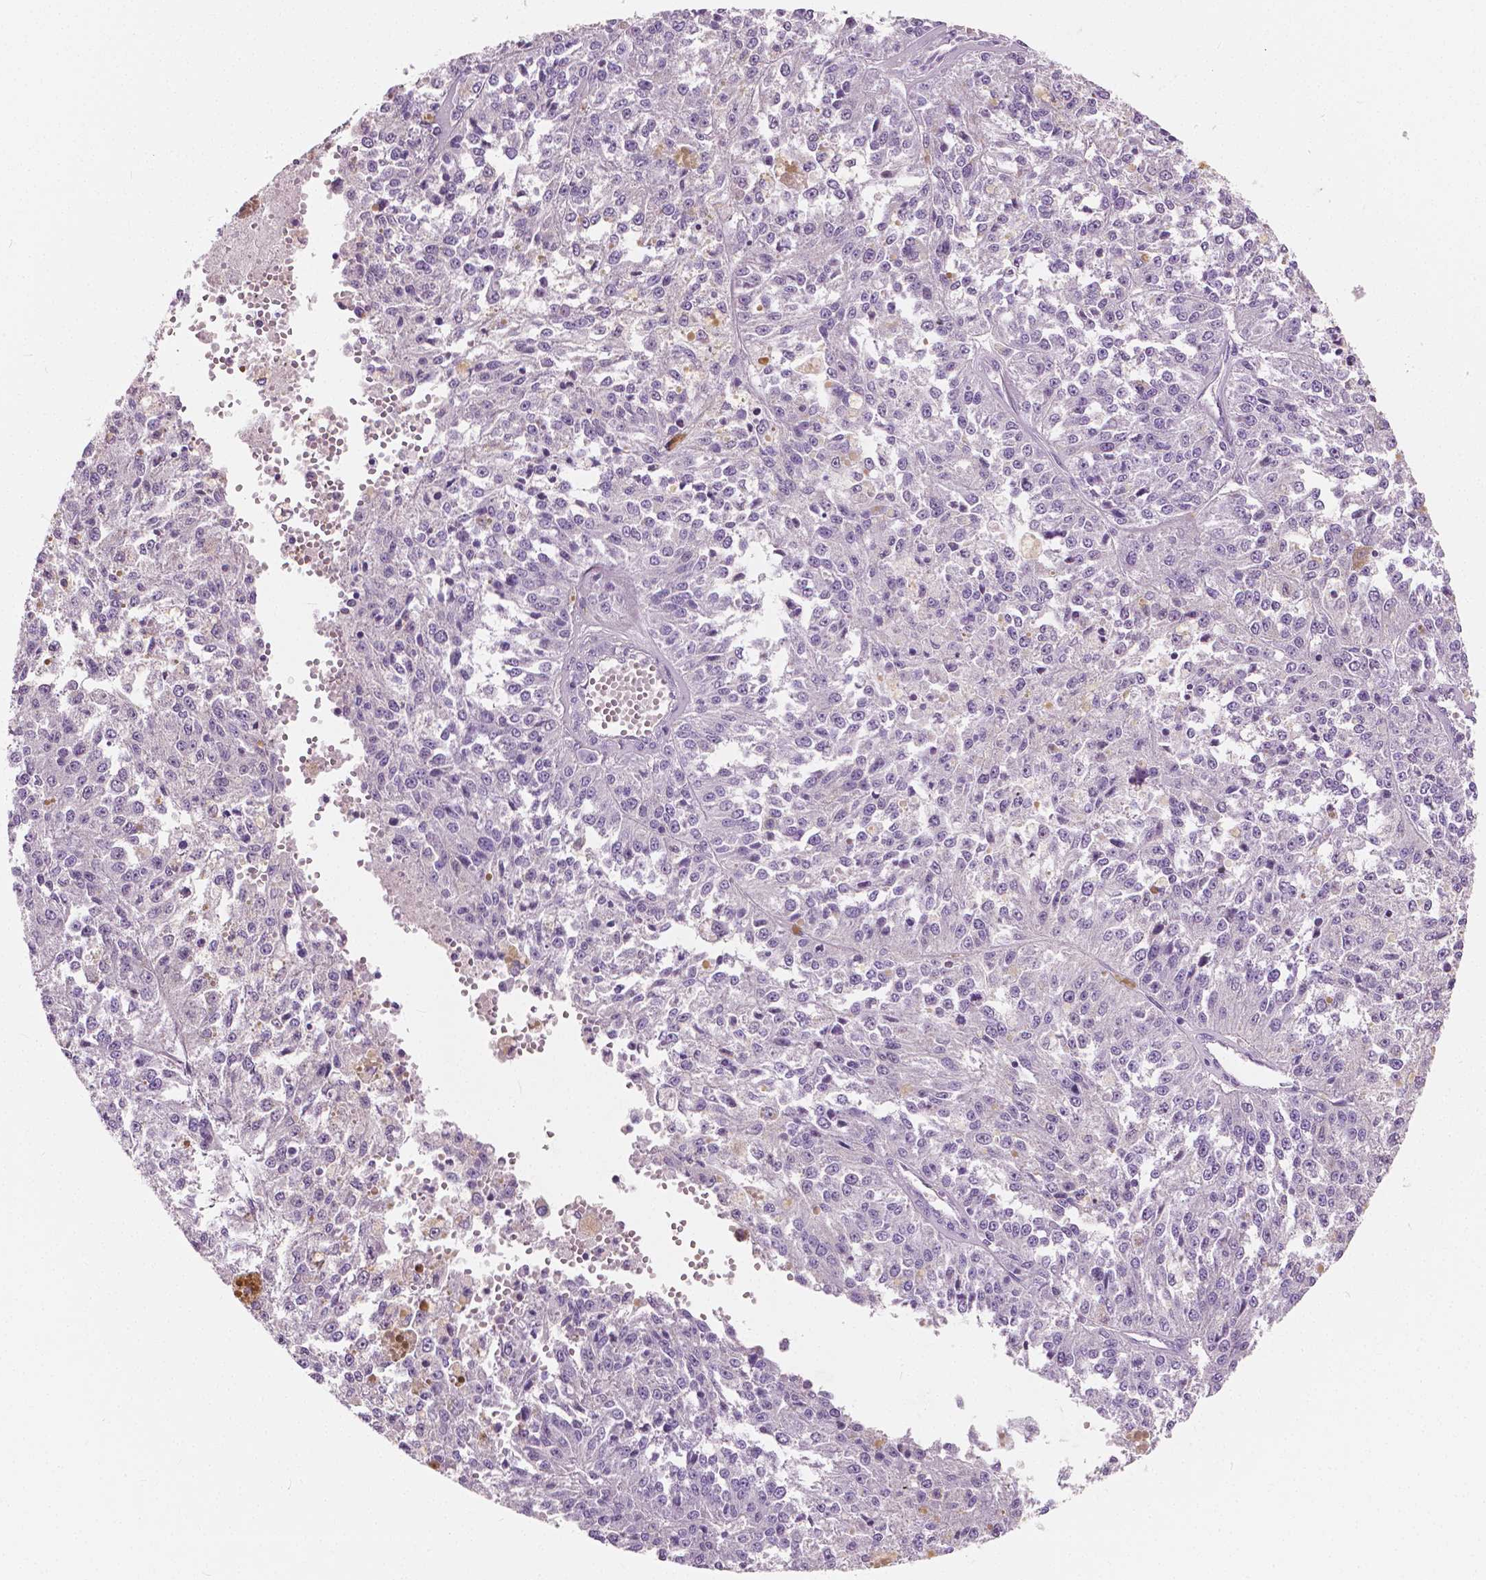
{"staining": {"intensity": "negative", "quantity": "none", "location": "none"}, "tissue": "melanoma", "cell_type": "Tumor cells", "image_type": "cancer", "snomed": [{"axis": "morphology", "description": "Malignant melanoma, Metastatic site"}, {"axis": "topography", "description": "Lymph node"}], "caption": "The immunohistochemistry (IHC) histopathology image has no significant staining in tumor cells of malignant melanoma (metastatic site) tissue.", "gene": "TKFC", "patient": {"sex": "female", "age": 64}}